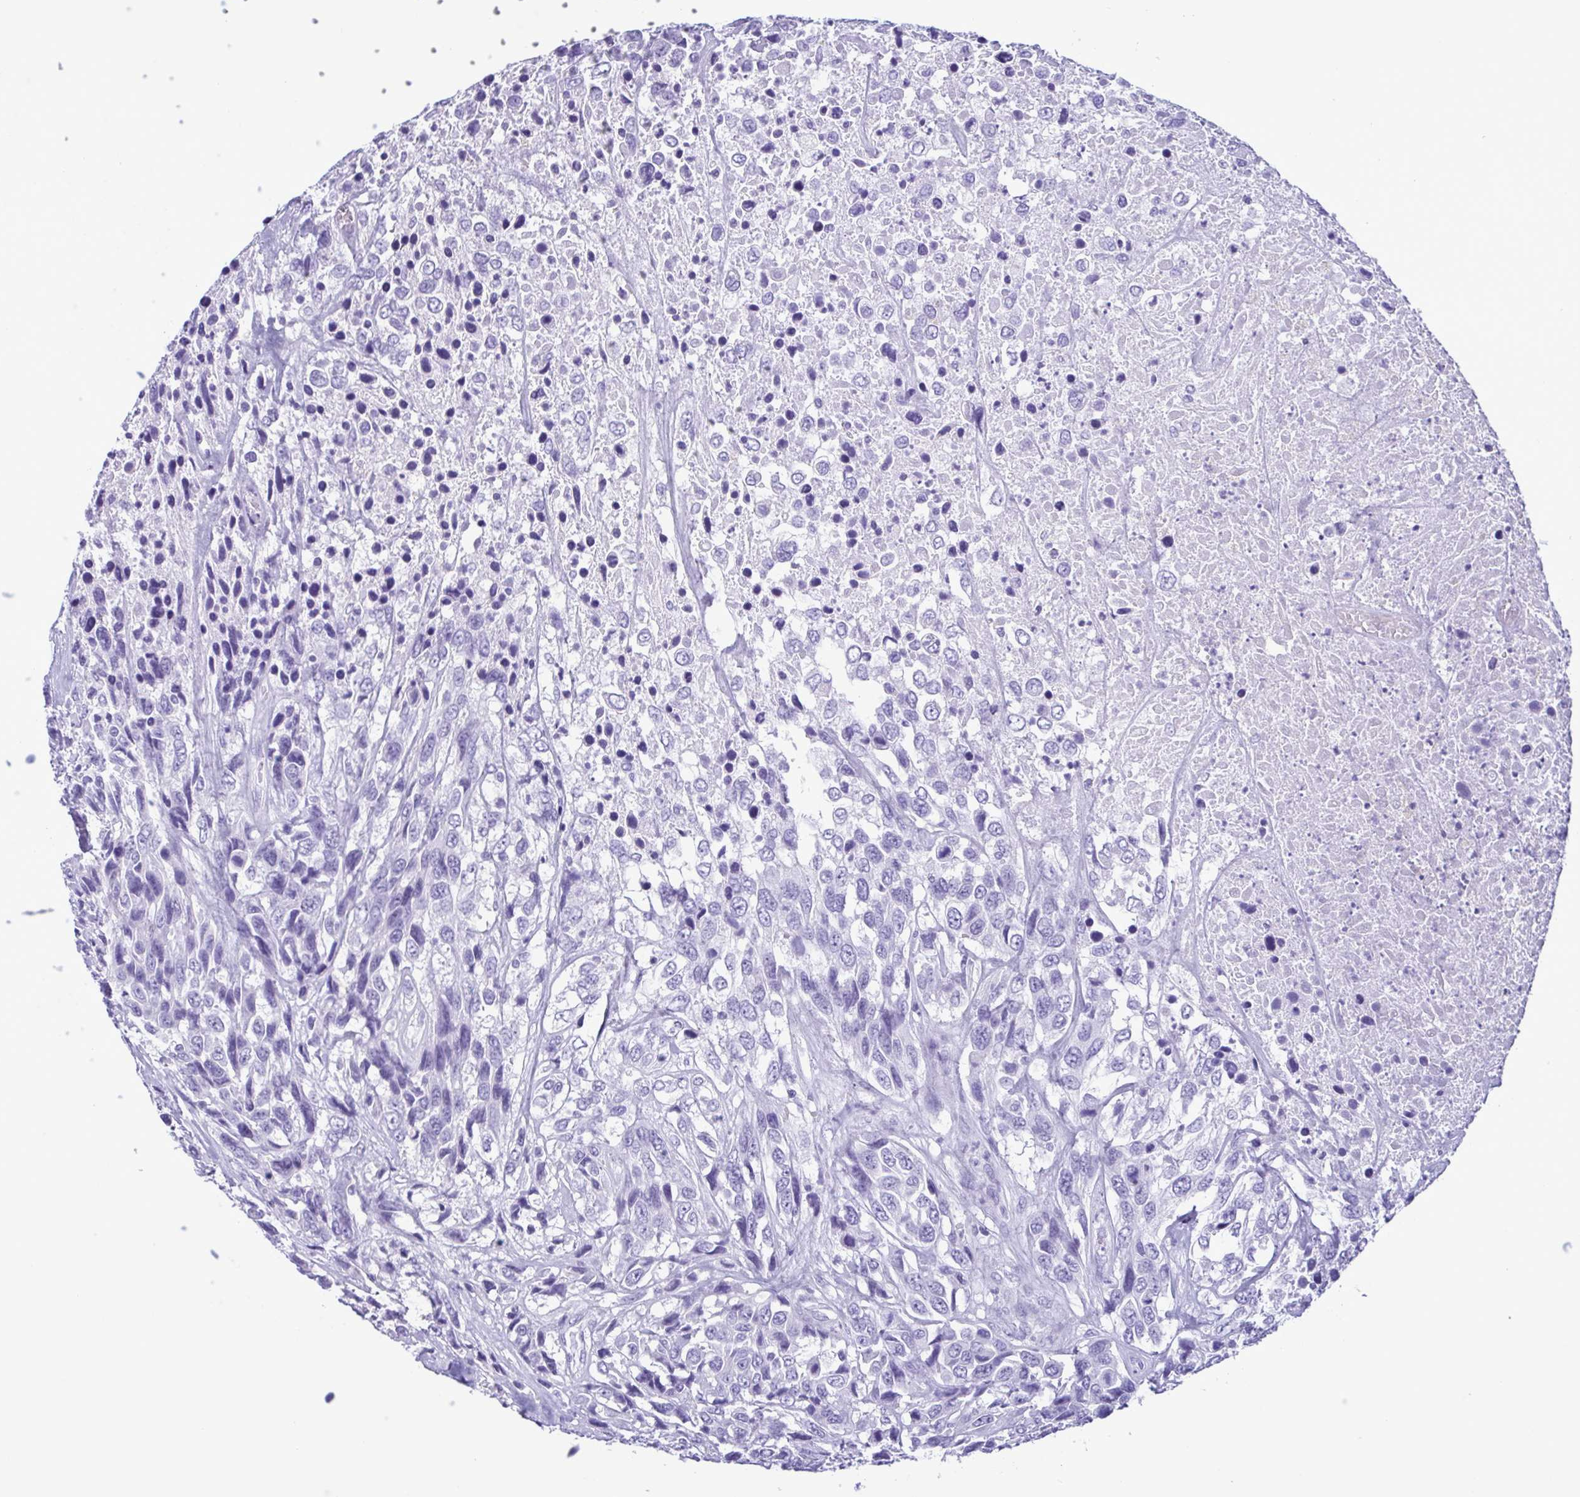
{"staining": {"intensity": "negative", "quantity": "none", "location": "none"}, "tissue": "urothelial cancer", "cell_type": "Tumor cells", "image_type": "cancer", "snomed": [{"axis": "morphology", "description": "Urothelial carcinoma, High grade"}, {"axis": "topography", "description": "Urinary bladder"}], "caption": "The IHC image has no significant staining in tumor cells of urothelial cancer tissue.", "gene": "LTF", "patient": {"sex": "female", "age": 70}}